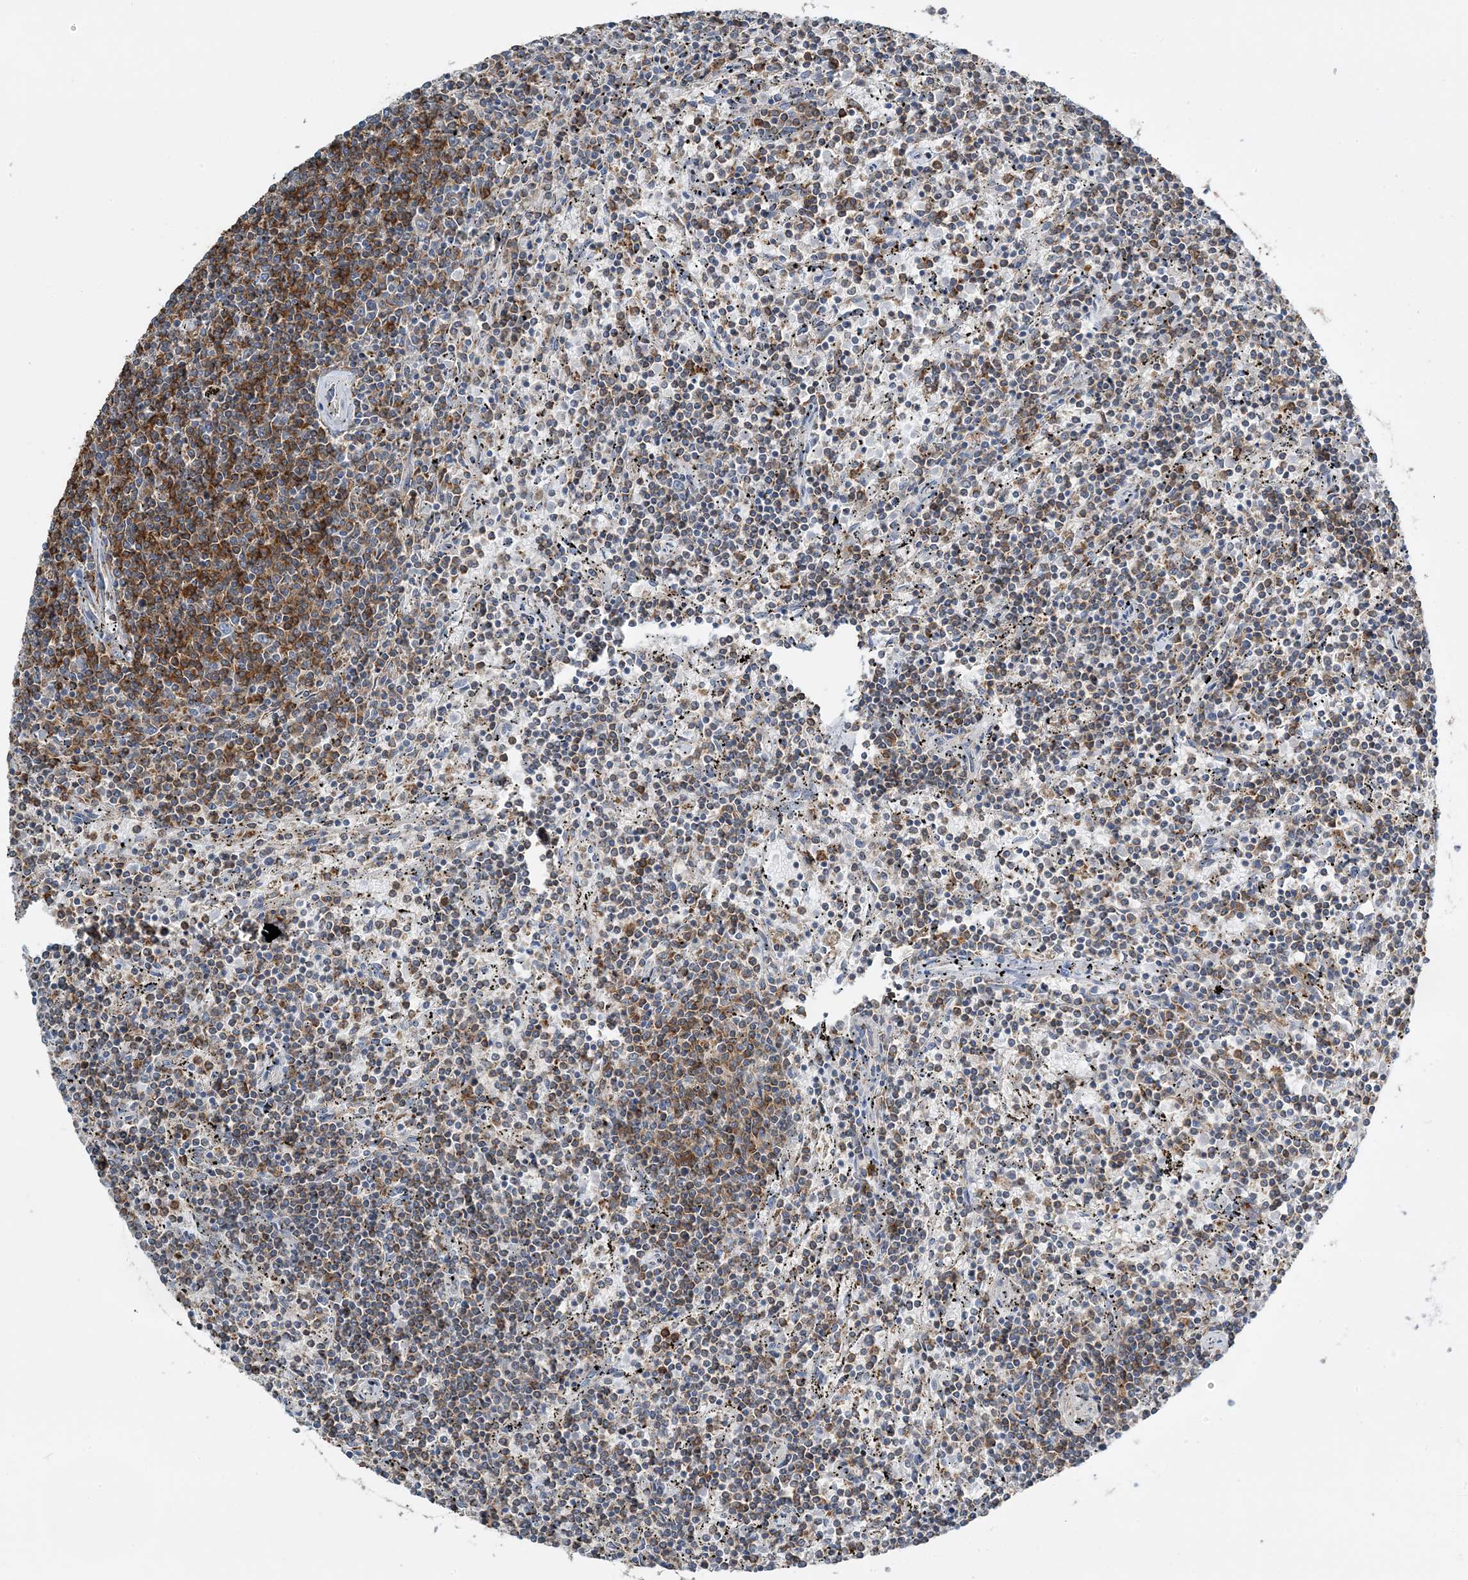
{"staining": {"intensity": "moderate", "quantity": "25%-75%", "location": "cytoplasmic/membranous"}, "tissue": "lymphoma", "cell_type": "Tumor cells", "image_type": "cancer", "snomed": [{"axis": "morphology", "description": "Malignant lymphoma, non-Hodgkin's type, Low grade"}, {"axis": "topography", "description": "Spleen"}], "caption": "Immunohistochemistry (IHC) (DAB (3,3'-diaminobenzidine)) staining of lymphoma reveals moderate cytoplasmic/membranous protein positivity in about 25%-75% of tumor cells.", "gene": "TMLHE", "patient": {"sex": "female", "age": 50}}